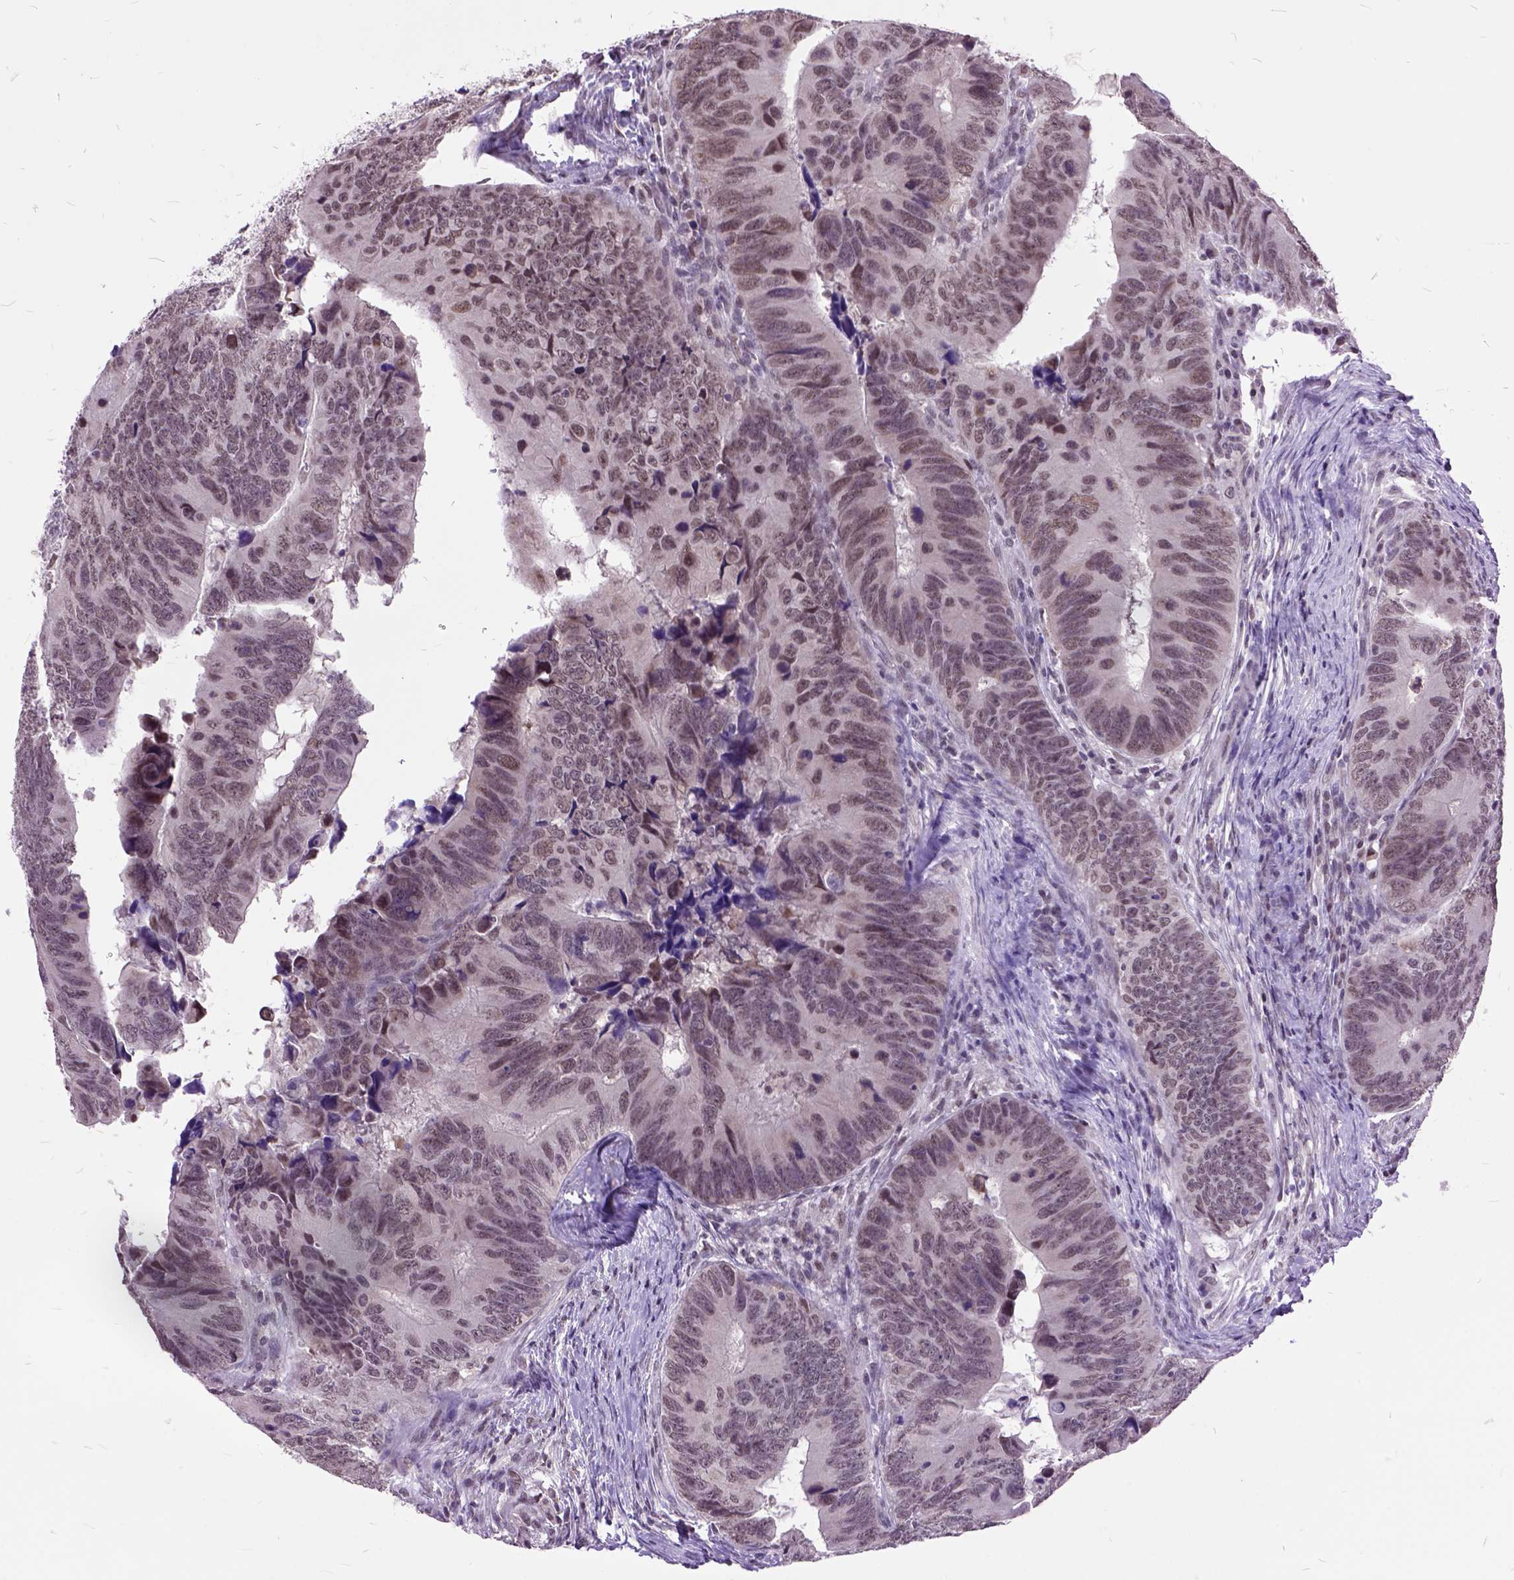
{"staining": {"intensity": "weak", "quantity": ">75%", "location": "nuclear"}, "tissue": "colorectal cancer", "cell_type": "Tumor cells", "image_type": "cancer", "snomed": [{"axis": "morphology", "description": "Adenocarcinoma, NOS"}, {"axis": "topography", "description": "Colon"}], "caption": "IHC (DAB (3,3'-diaminobenzidine)) staining of adenocarcinoma (colorectal) displays weak nuclear protein expression in approximately >75% of tumor cells.", "gene": "ORC5", "patient": {"sex": "female", "age": 82}}